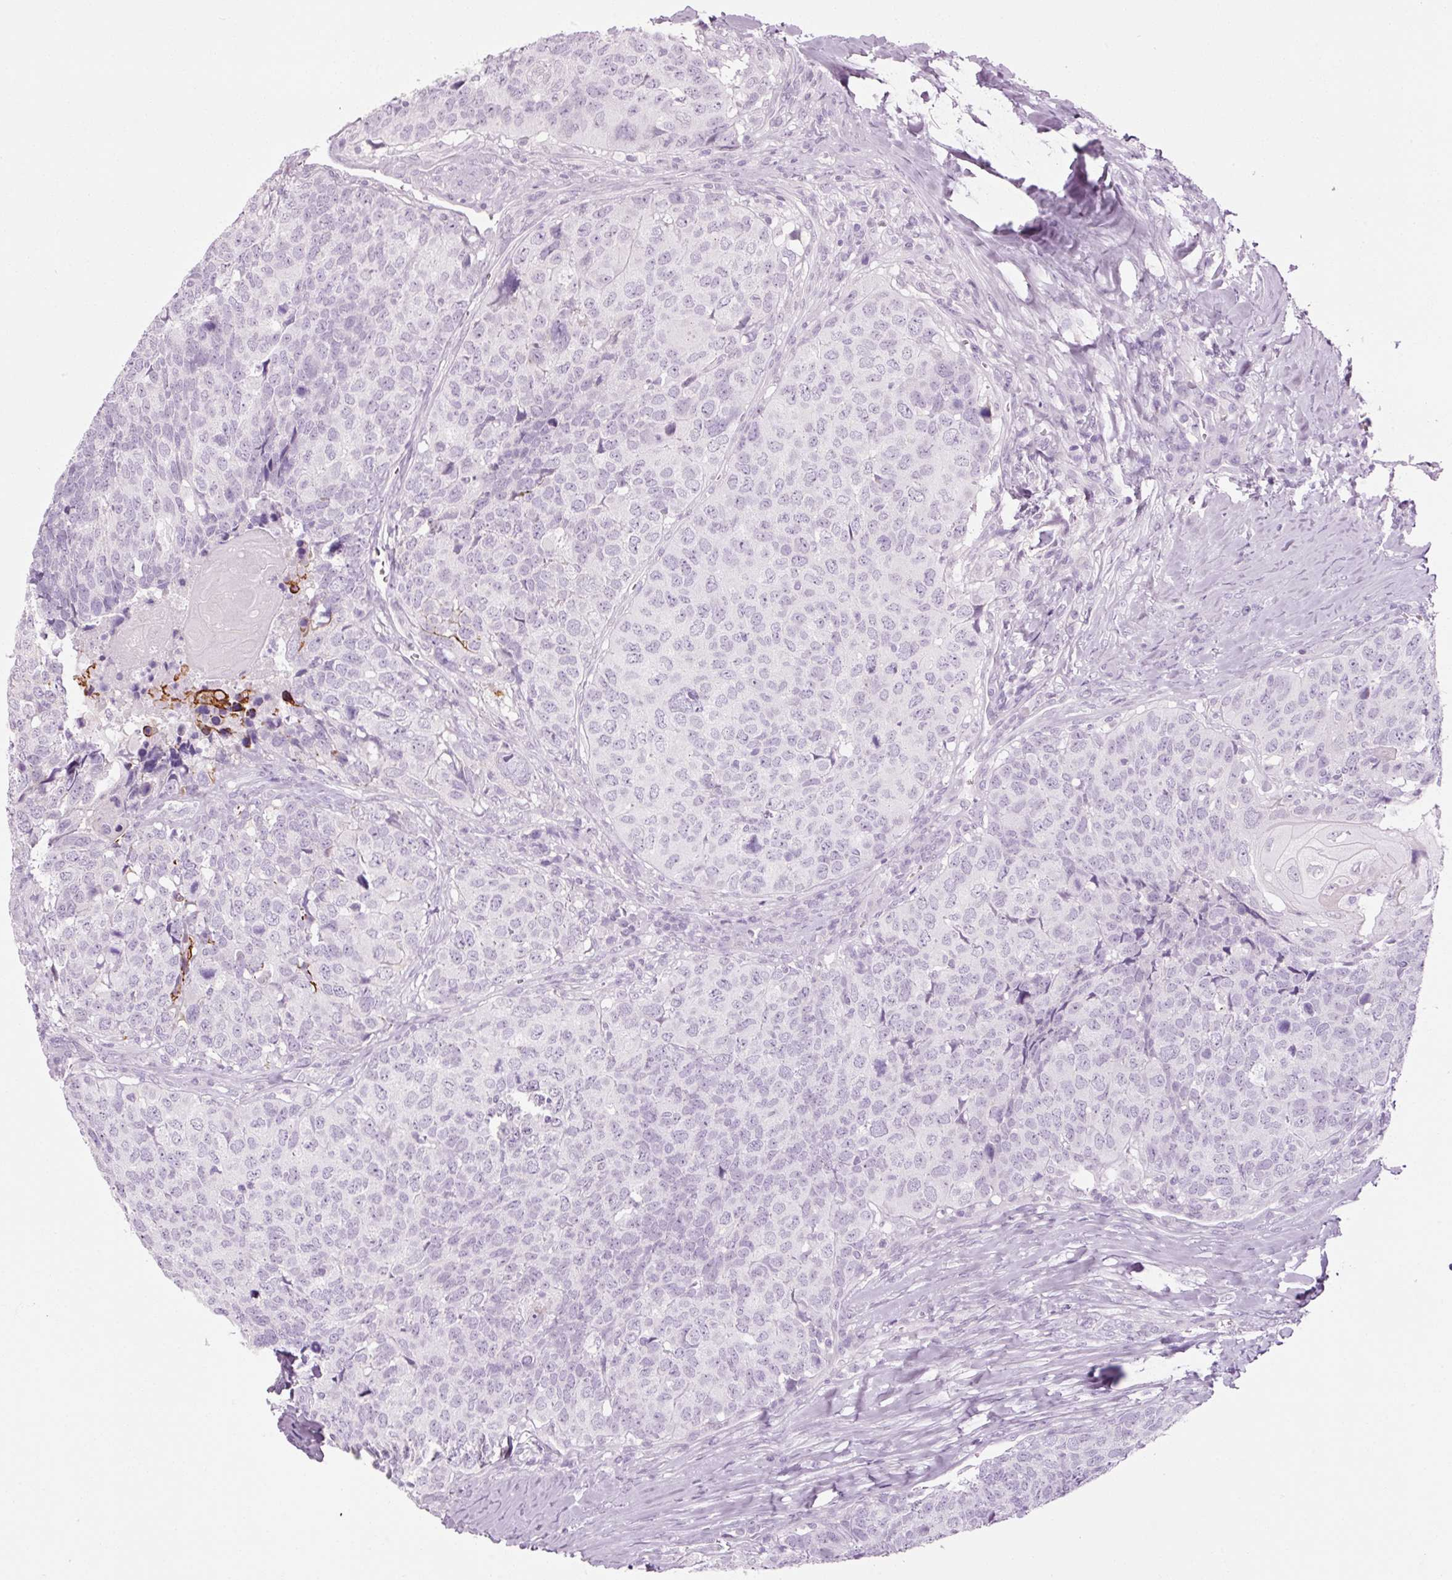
{"staining": {"intensity": "negative", "quantity": "none", "location": "none"}, "tissue": "head and neck cancer", "cell_type": "Tumor cells", "image_type": "cancer", "snomed": [{"axis": "morphology", "description": "Squamous cell carcinoma, NOS"}, {"axis": "topography", "description": "Head-Neck"}], "caption": "An immunohistochemistry image of head and neck cancer is shown. There is no staining in tumor cells of head and neck cancer.", "gene": "ANKRD20A1", "patient": {"sex": "male", "age": 66}}